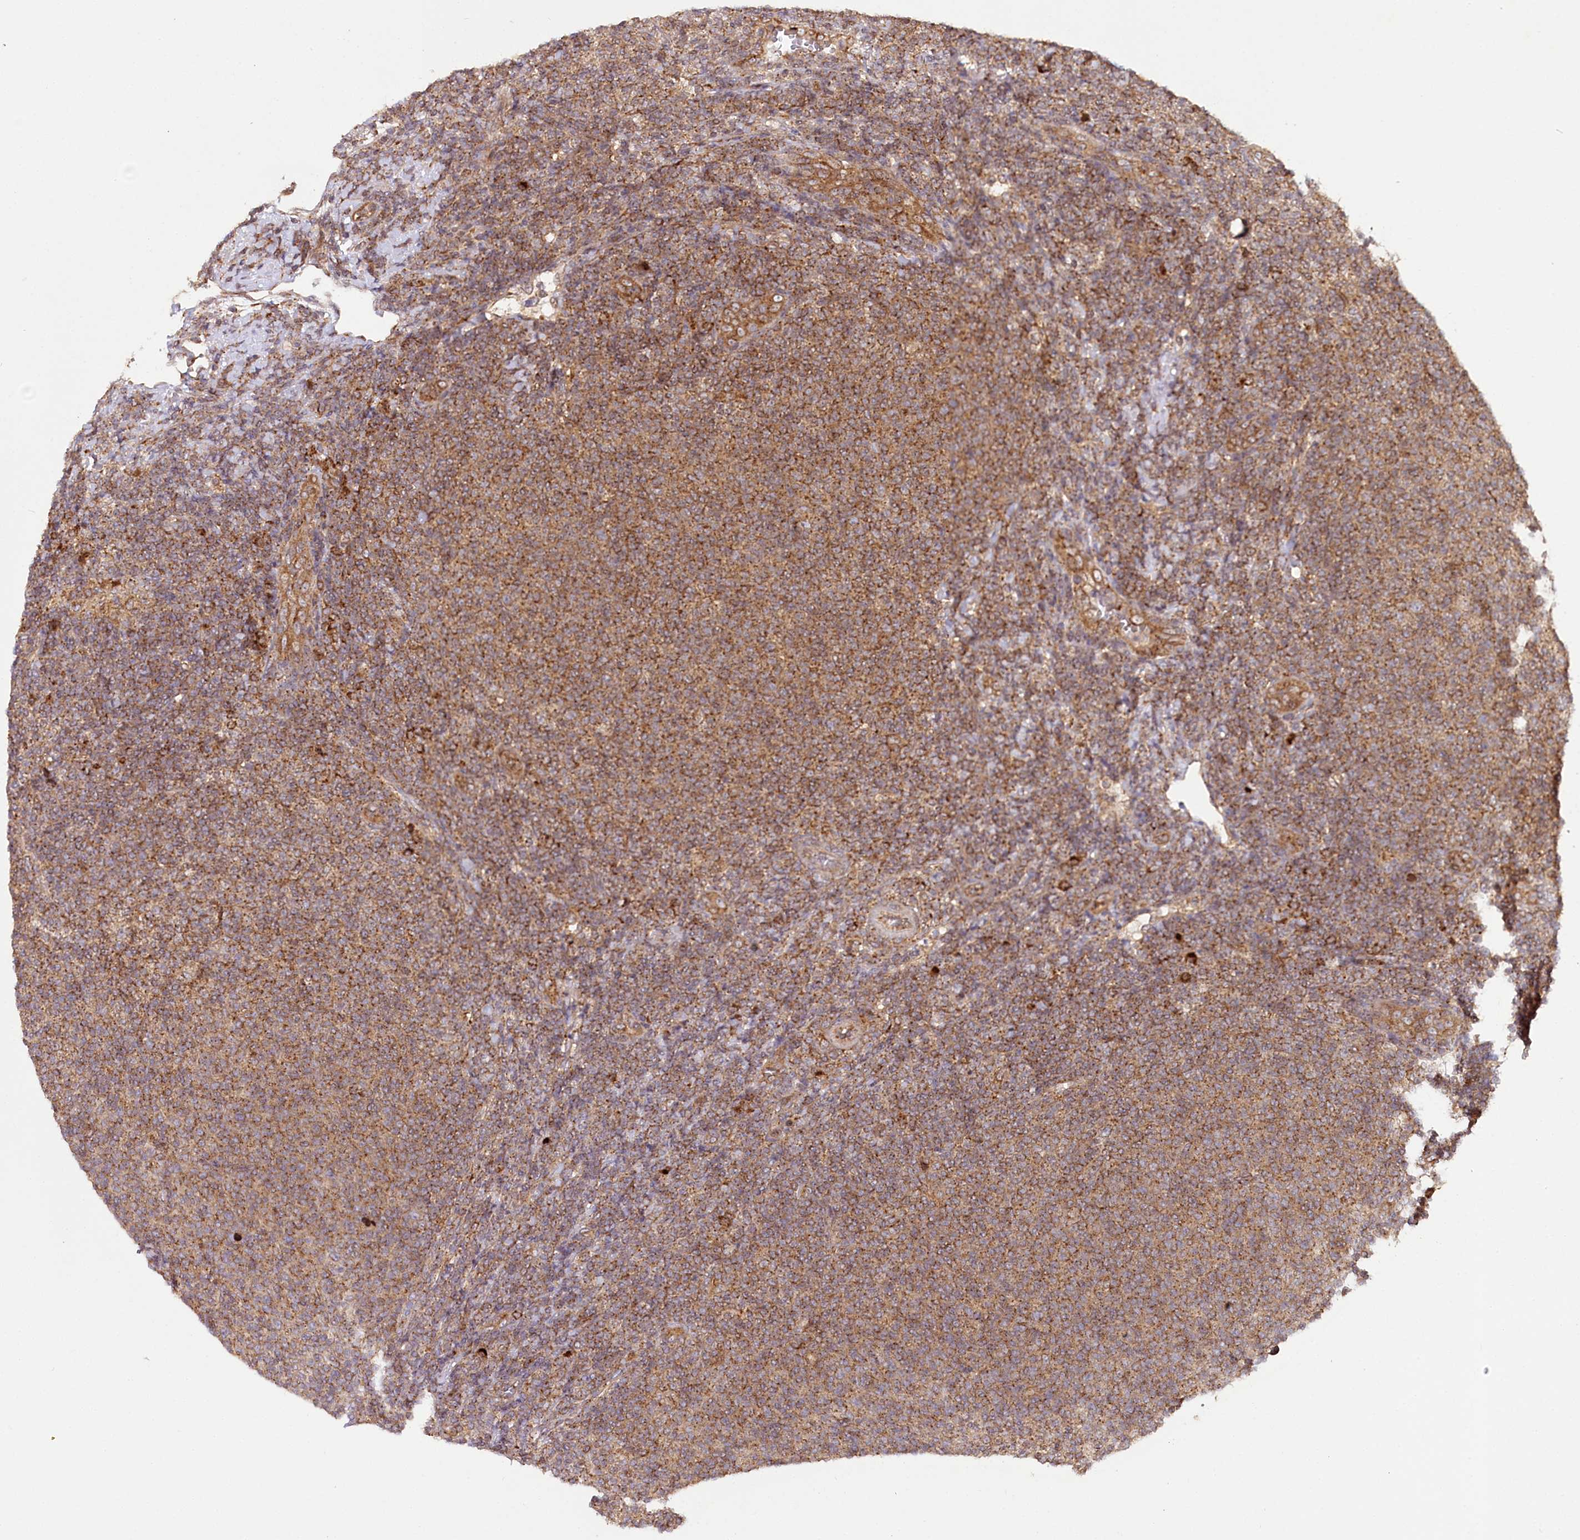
{"staining": {"intensity": "moderate", "quantity": ">75%", "location": "cytoplasmic/membranous"}, "tissue": "lymphoma", "cell_type": "Tumor cells", "image_type": "cancer", "snomed": [{"axis": "morphology", "description": "Malignant lymphoma, non-Hodgkin's type, Low grade"}, {"axis": "topography", "description": "Lymph node"}], "caption": "Immunohistochemical staining of lymphoma displays medium levels of moderate cytoplasmic/membranous expression in approximately >75% of tumor cells.", "gene": "COPG1", "patient": {"sex": "male", "age": 66}}